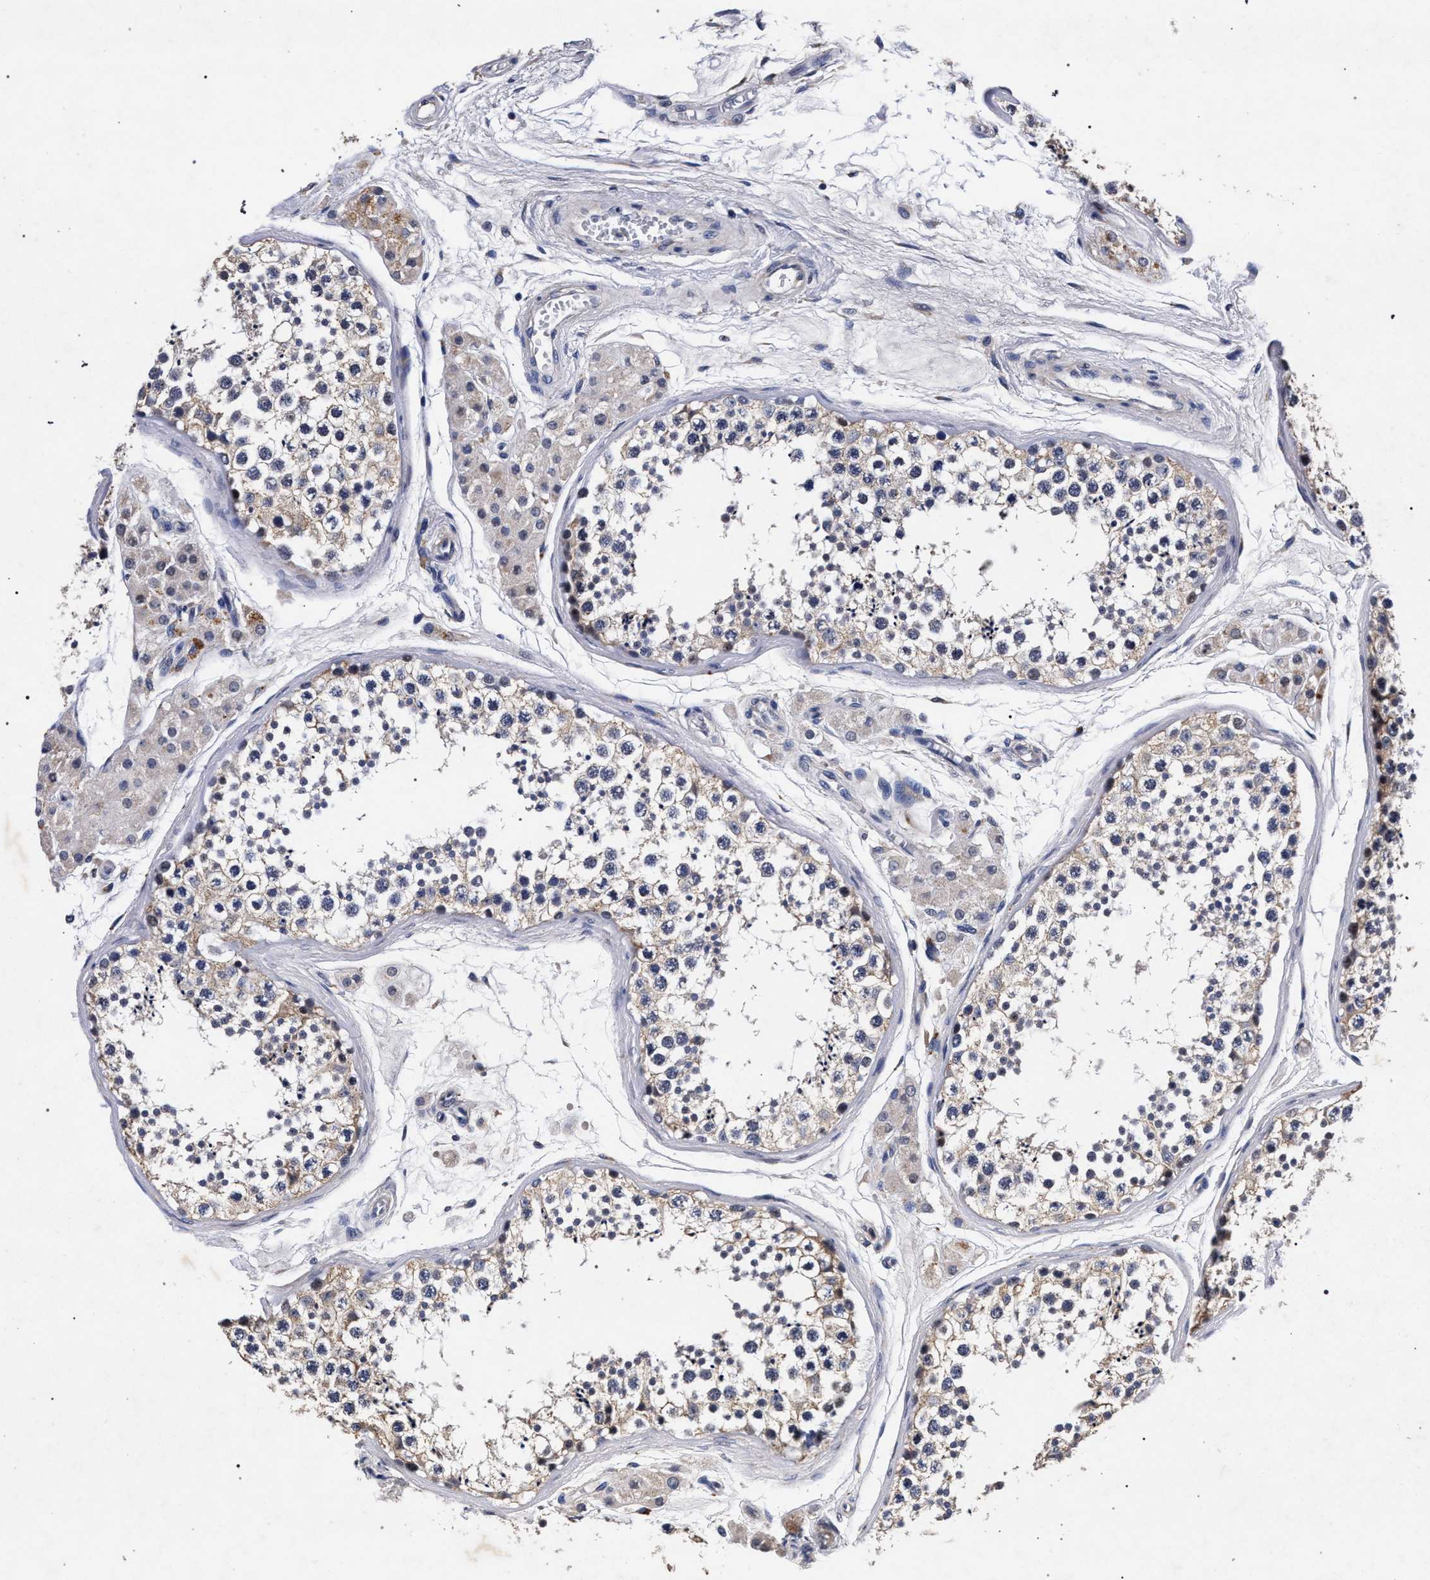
{"staining": {"intensity": "weak", "quantity": "25%-75%", "location": "cytoplasmic/membranous"}, "tissue": "testis", "cell_type": "Cells in seminiferous ducts", "image_type": "normal", "snomed": [{"axis": "morphology", "description": "Normal tissue, NOS"}, {"axis": "topography", "description": "Testis"}], "caption": "Cells in seminiferous ducts show low levels of weak cytoplasmic/membranous staining in approximately 25%-75% of cells in normal human testis.", "gene": "CFAP95", "patient": {"sex": "male", "age": 56}}